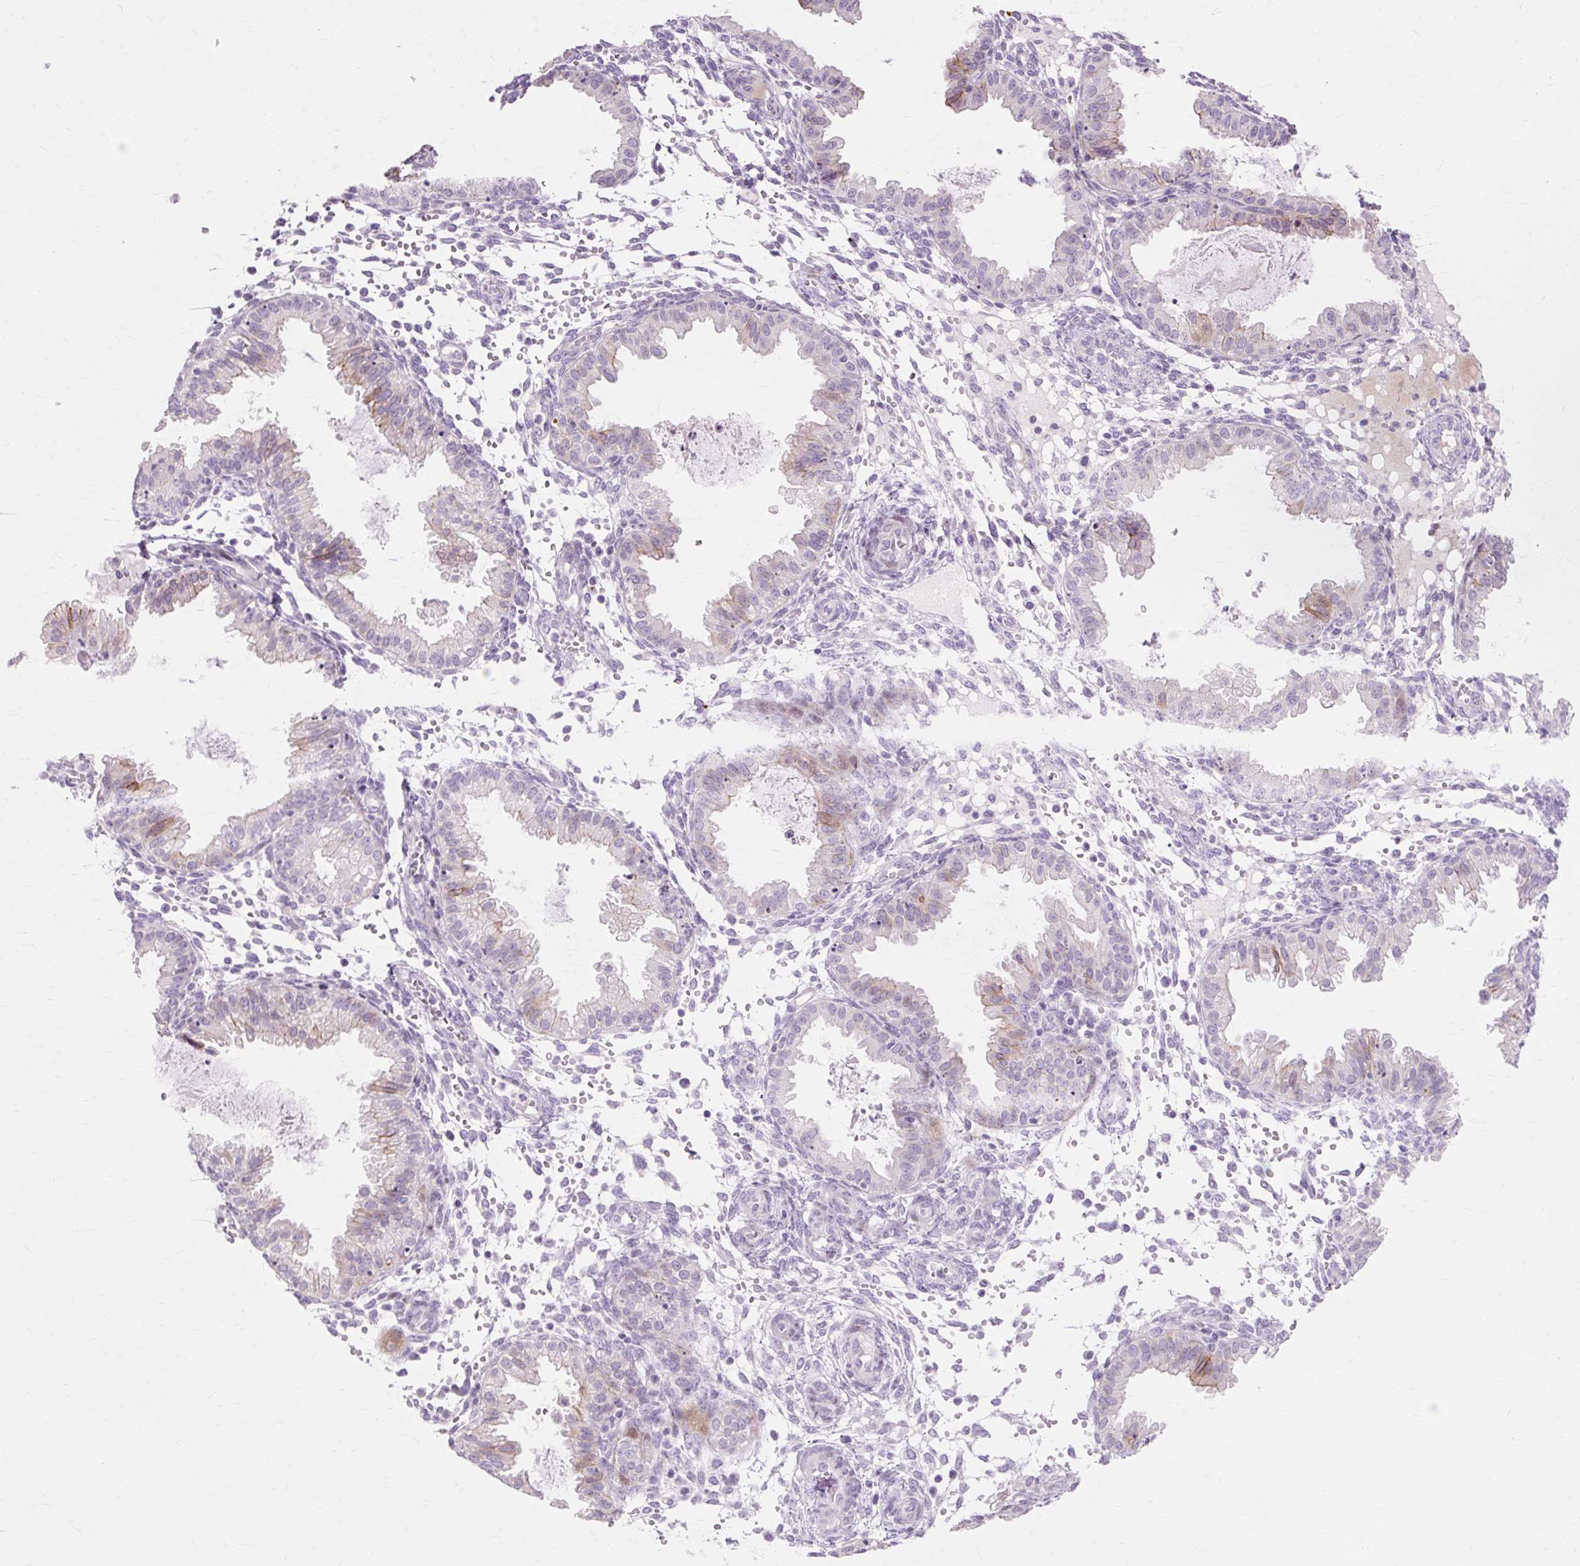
{"staining": {"intensity": "negative", "quantity": "none", "location": "none"}, "tissue": "endometrium", "cell_type": "Cells in endometrial stroma", "image_type": "normal", "snomed": [{"axis": "morphology", "description": "Normal tissue, NOS"}, {"axis": "topography", "description": "Endometrium"}], "caption": "Immunohistochemical staining of unremarkable endometrium demonstrates no significant positivity in cells in endometrial stroma.", "gene": "IRX2", "patient": {"sex": "female", "age": 33}}